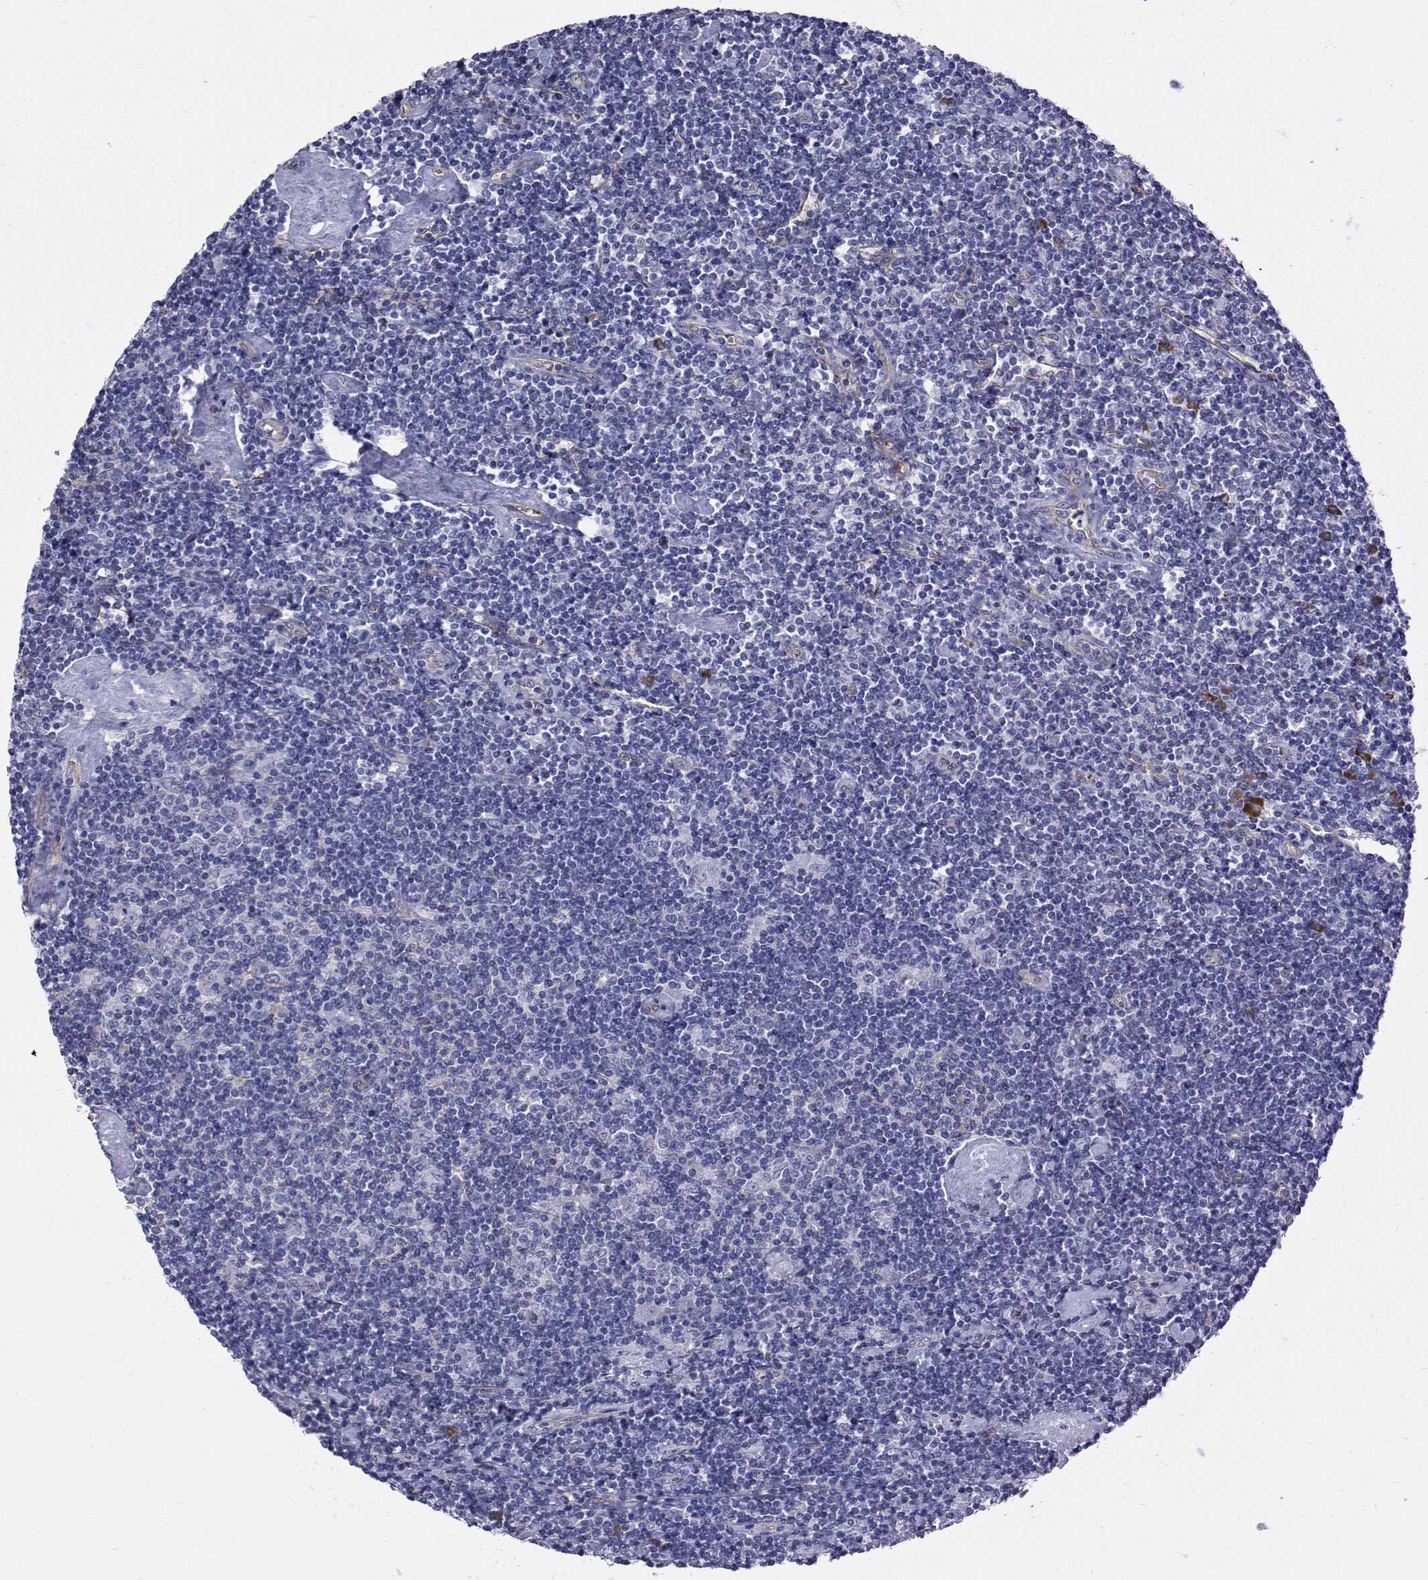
{"staining": {"intensity": "negative", "quantity": "none", "location": "none"}, "tissue": "lymphoma", "cell_type": "Tumor cells", "image_type": "cancer", "snomed": [{"axis": "morphology", "description": "Hodgkin's disease, NOS"}, {"axis": "topography", "description": "Lymph node"}], "caption": "Lymphoma was stained to show a protein in brown. There is no significant positivity in tumor cells.", "gene": "QPCT", "patient": {"sex": "male", "age": 40}}